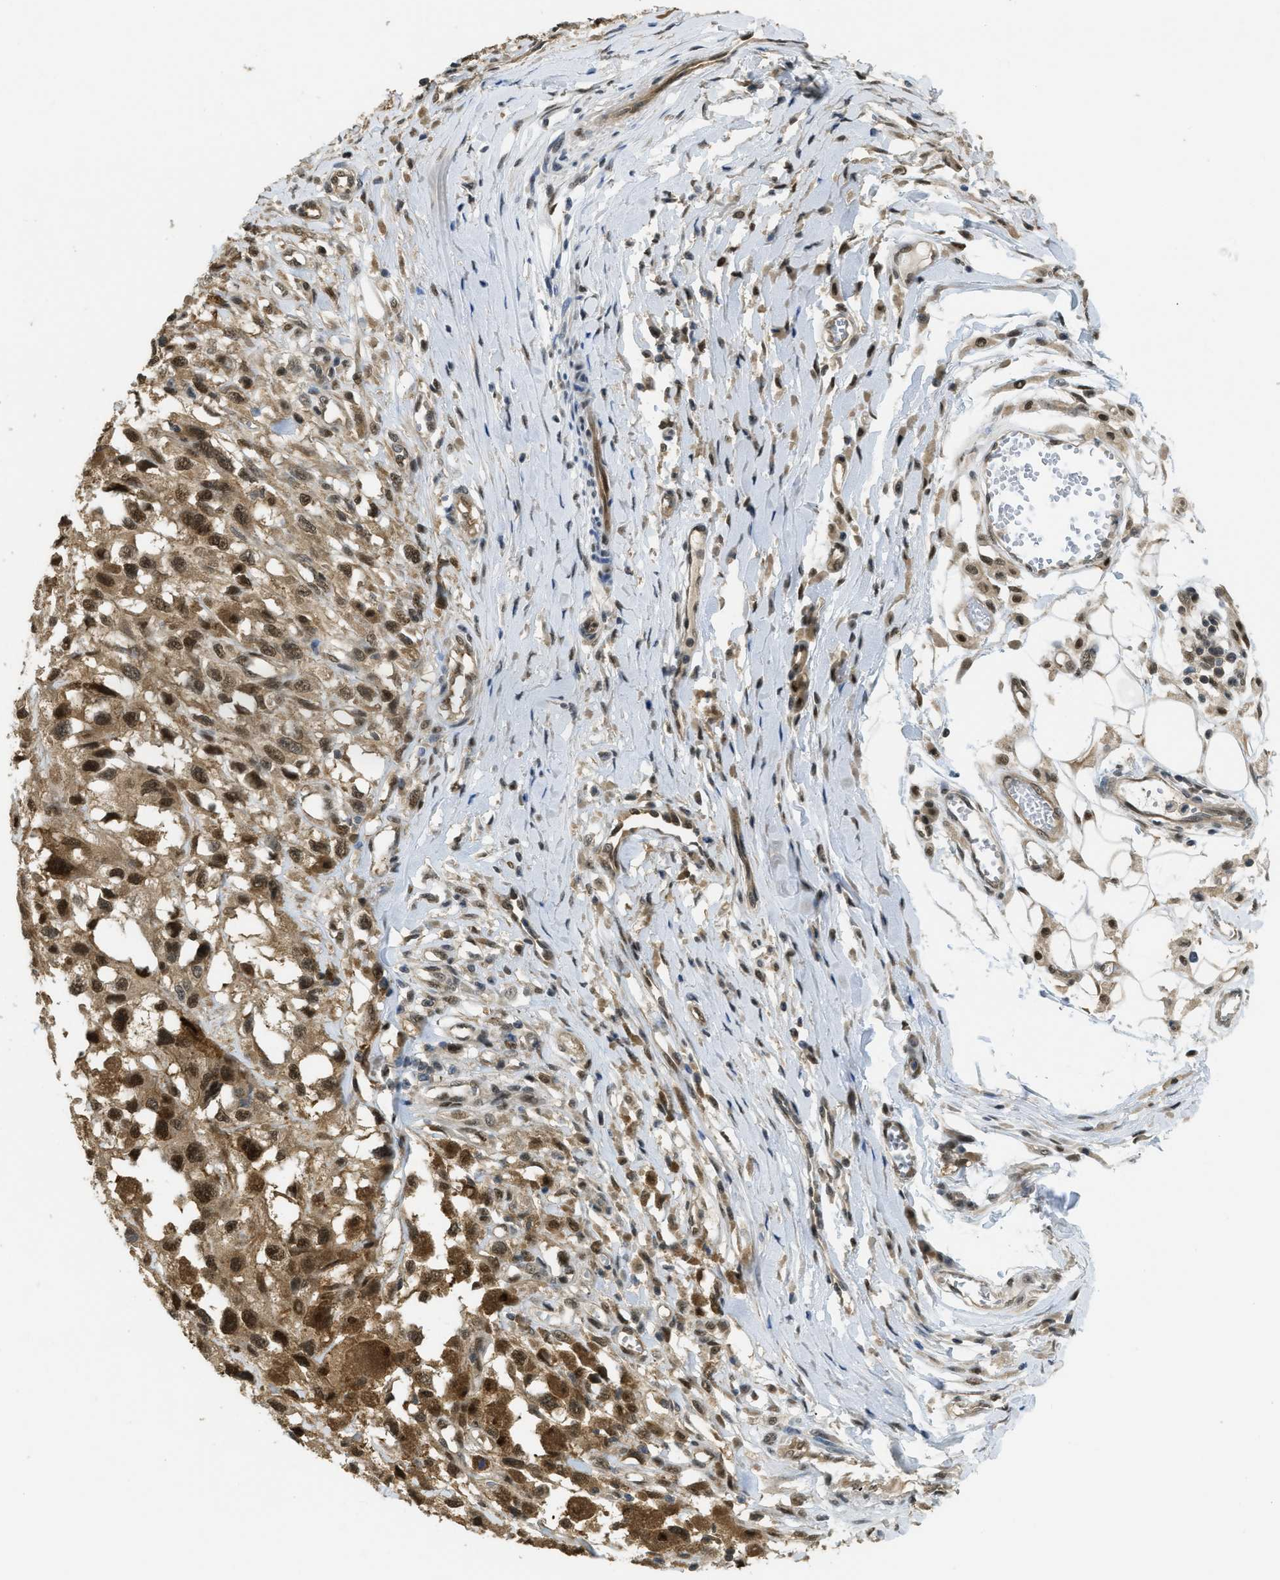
{"staining": {"intensity": "moderate", "quantity": ">75%", "location": "cytoplasmic/membranous,nuclear"}, "tissue": "melanoma", "cell_type": "Tumor cells", "image_type": "cancer", "snomed": [{"axis": "morphology", "description": "Malignant melanoma, Metastatic site"}, {"axis": "topography", "description": "Lymph node"}], "caption": "A photomicrograph of malignant melanoma (metastatic site) stained for a protein exhibits moderate cytoplasmic/membranous and nuclear brown staining in tumor cells. (IHC, brightfield microscopy, high magnification).", "gene": "PSMC5", "patient": {"sex": "male", "age": 59}}